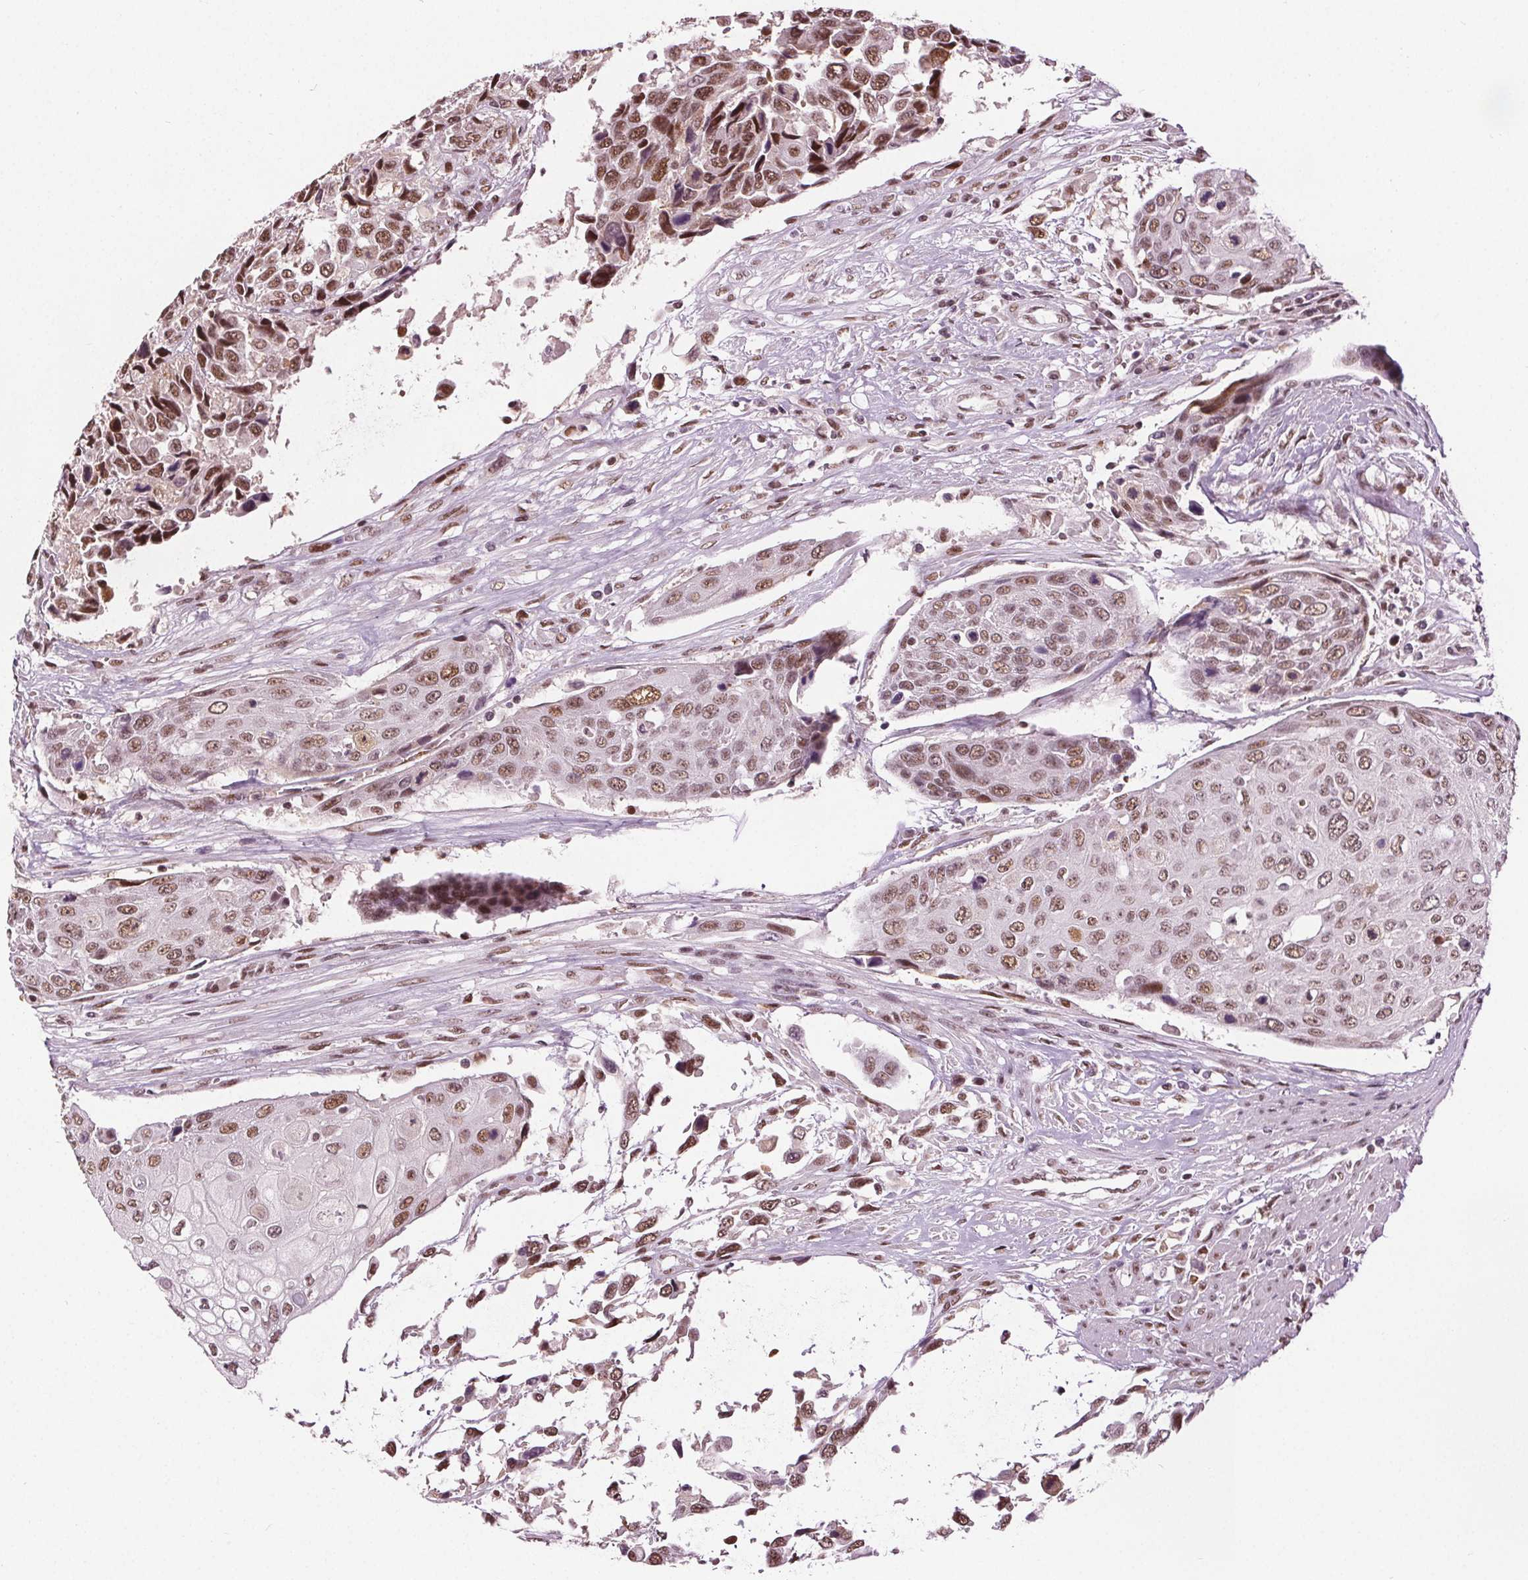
{"staining": {"intensity": "moderate", "quantity": ">75%", "location": "nuclear"}, "tissue": "urothelial cancer", "cell_type": "Tumor cells", "image_type": "cancer", "snomed": [{"axis": "morphology", "description": "Urothelial carcinoma, High grade"}, {"axis": "topography", "description": "Urinary bladder"}], "caption": "A histopathology image of urothelial carcinoma (high-grade) stained for a protein demonstrates moderate nuclear brown staining in tumor cells. Immunohistochemistry stains the protein of interest in brown and the nuclei are stained blue.", "gene": "IWS1", "patient": {"sex": "female", "age": 70}}